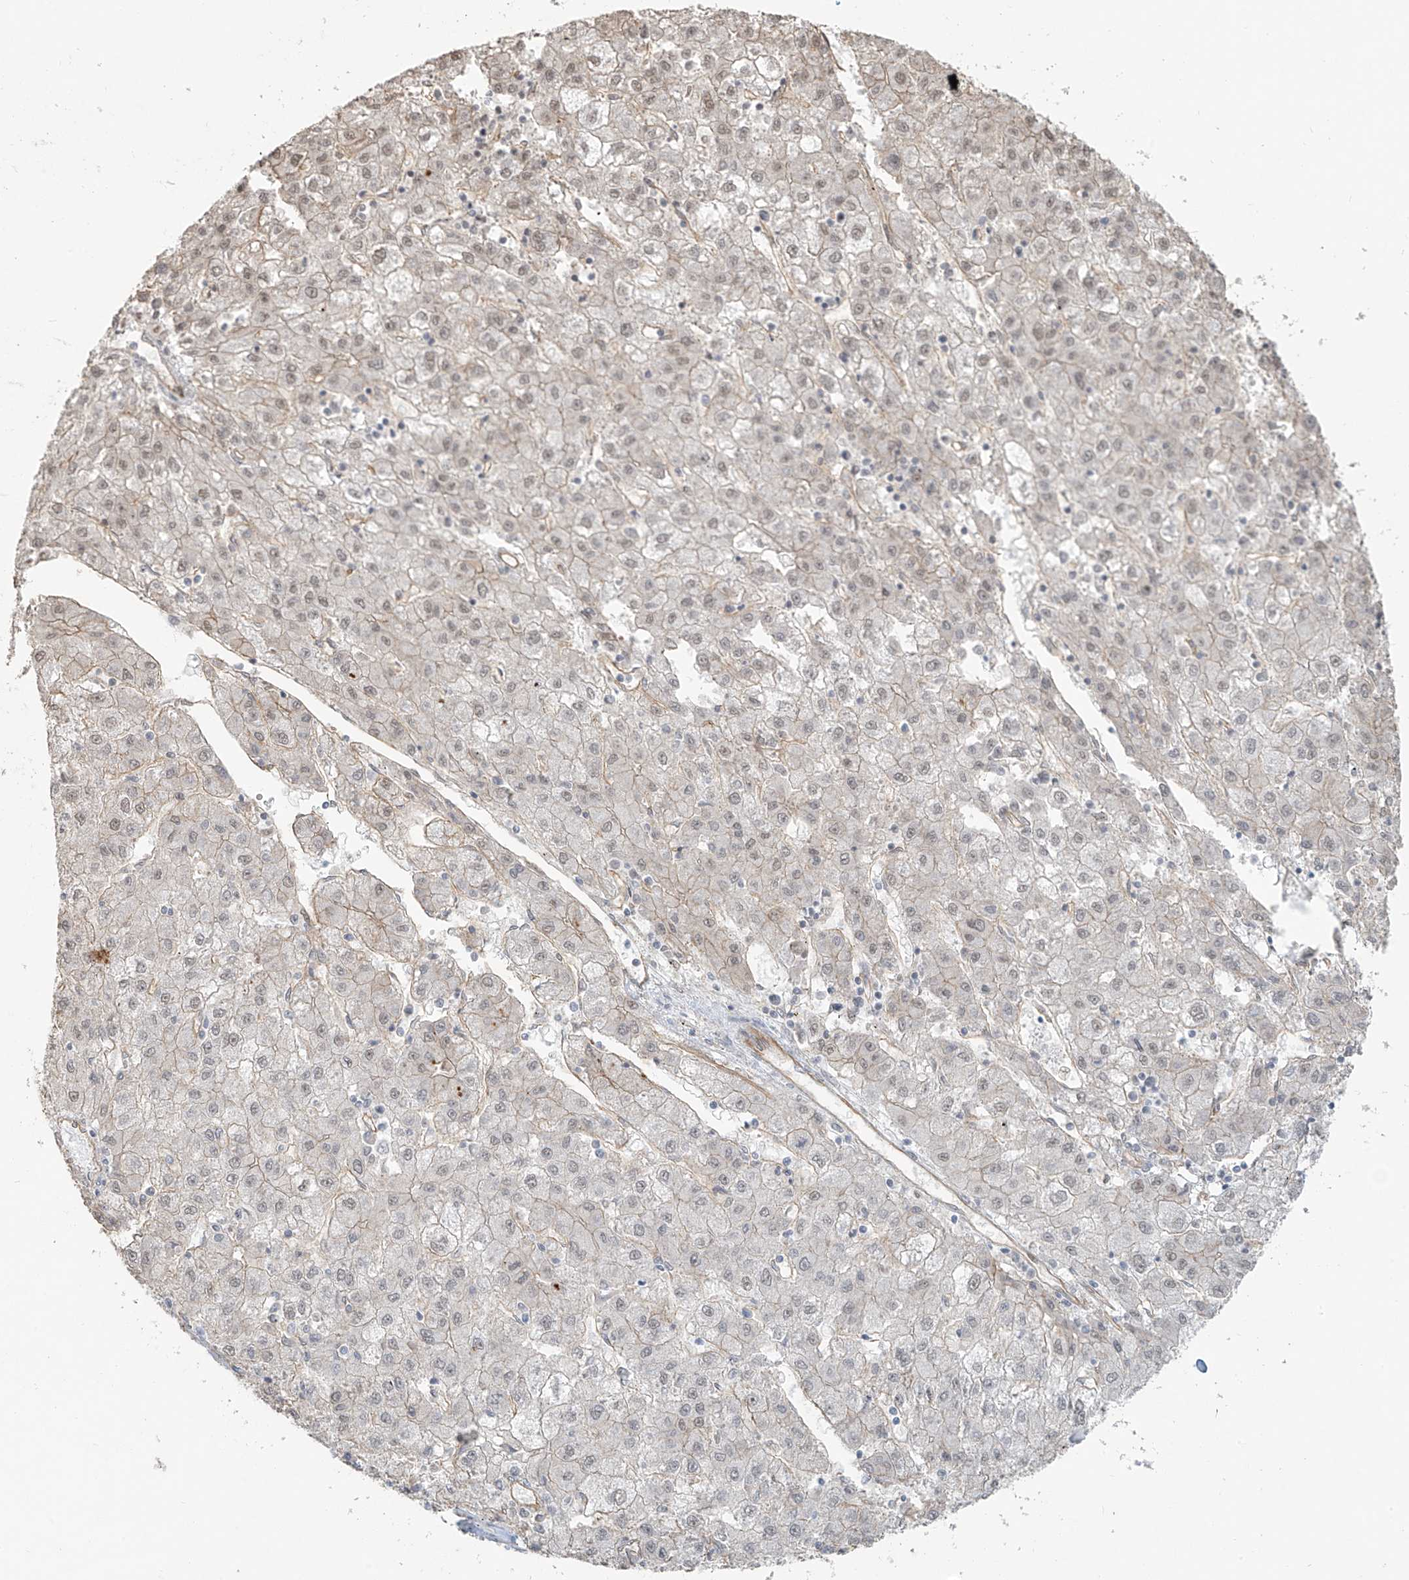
{"staining": {"intensity": "weak", "quantity": "25%-75%", "location": "nuclear"}, "tissue": "liver cancer", "cell_type": "Tumor cells", "image_type": "cancer", "snomed": [{"axis": "morphology", "description": "Carcinoma, Hepatocellular, NOS"}, {"axis": "topography", "description": "Liver"}], "caption": "Protein positivity by IHC reveals weak nuclear staining in approximately 25%-75% of tumor cells in liver cancer (hepatocellular carcinoma).", "gene": "TUBE1", "patient": {"sex": "male", "age": 72}}